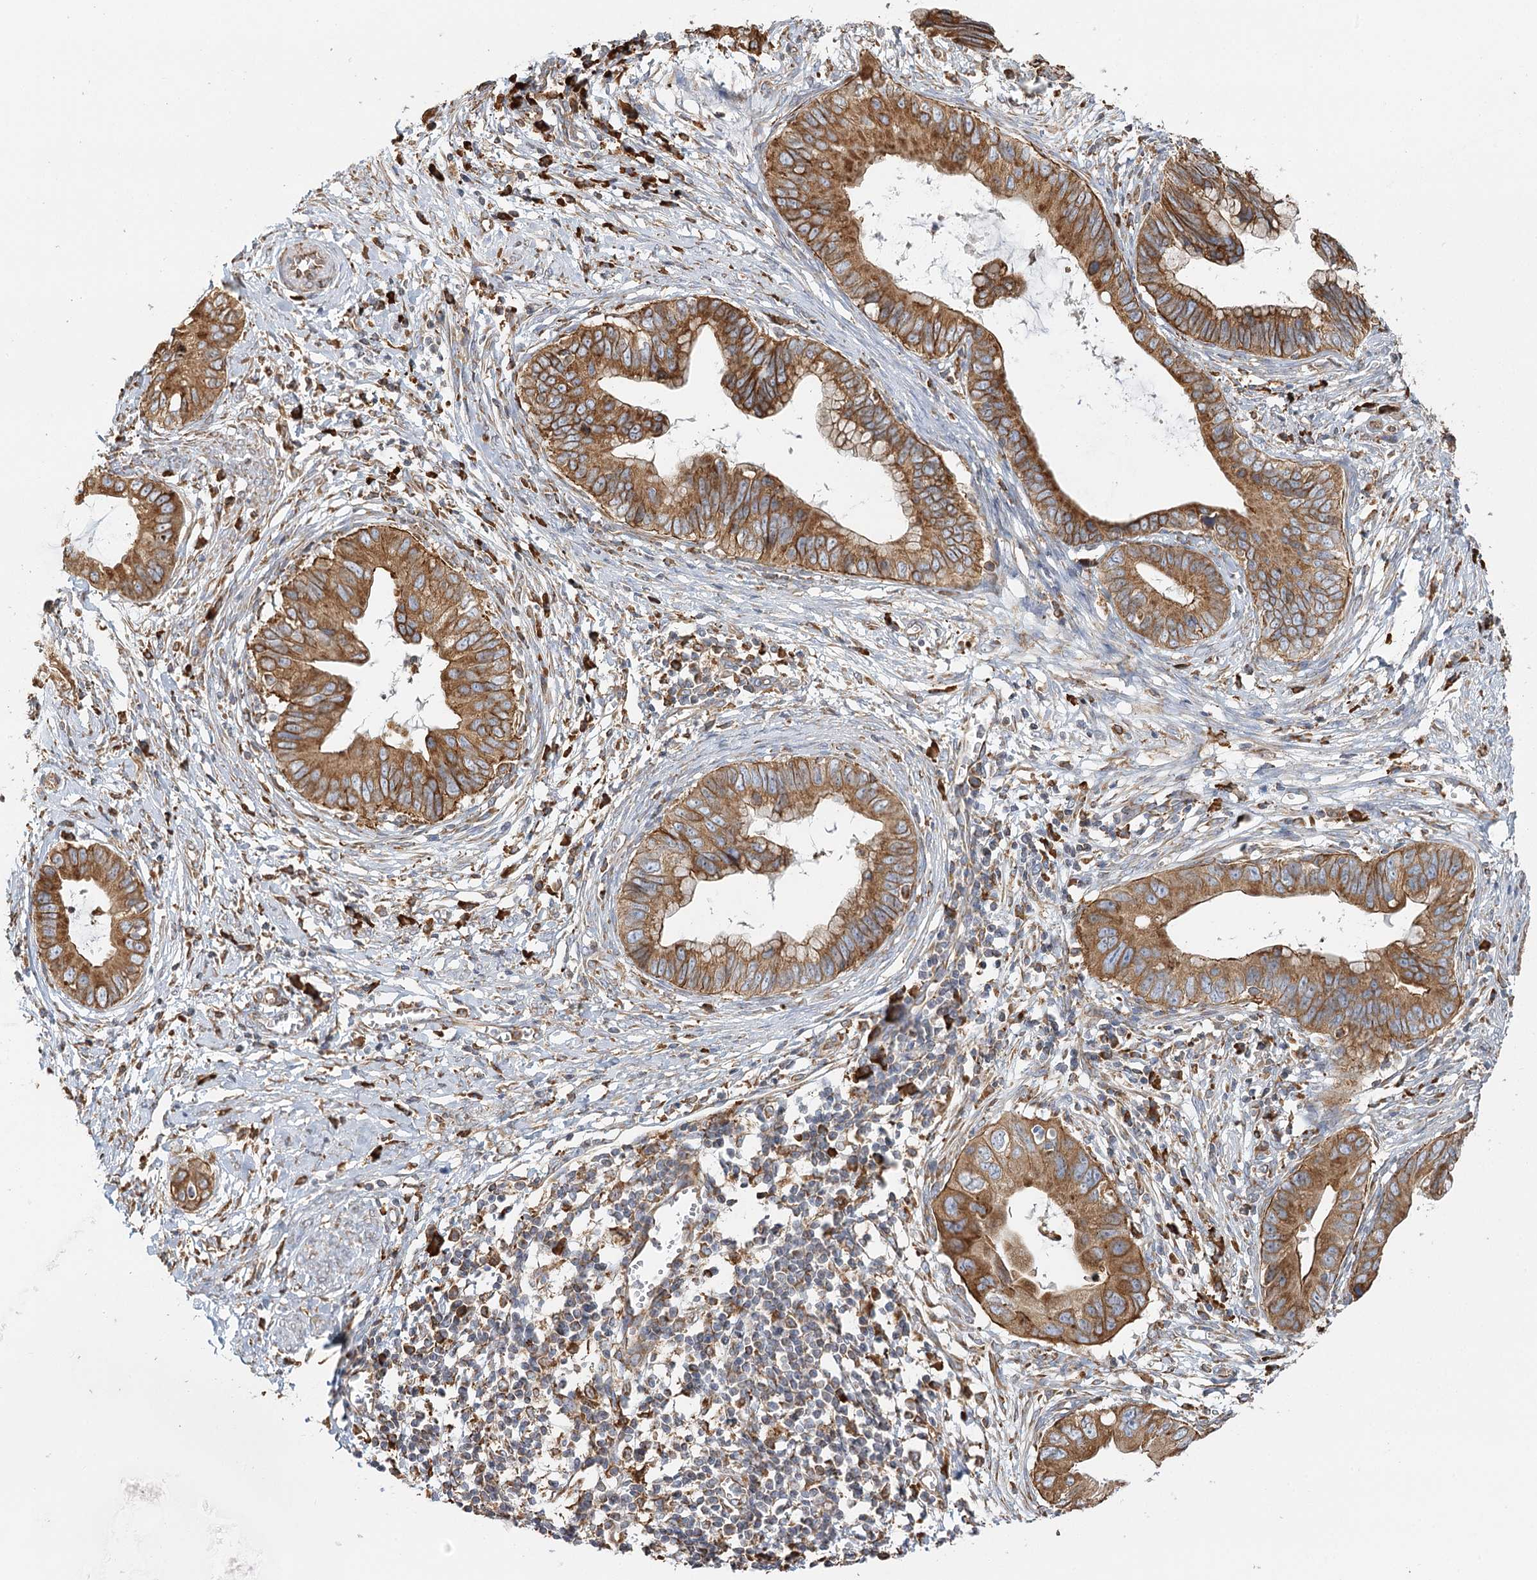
{"staining": {"intensity": "moderate", "quantity": ">75%", "location": "cytoplasmic/membranous"}, "tissue": "cervical cancer", "cell_type": "Tumor cells", "image_type": "cancer", "snomed": [{"axis": "morphology", "description": "Adenocarcinoma, NOS"}, {"axis": "topography", "description": "Cervix"}], "caption": "A high-resolution micrograph shows immunohistochemistry (IHC) staining of cervical cancer, which reveals moderate cytoplasmic/membranous staining in about >75% of tumor cells. (IHC, brightfield microscopy, high magnification).", "gene": "TAS1R1", "patient": {"sex": "female", "age": 44}}